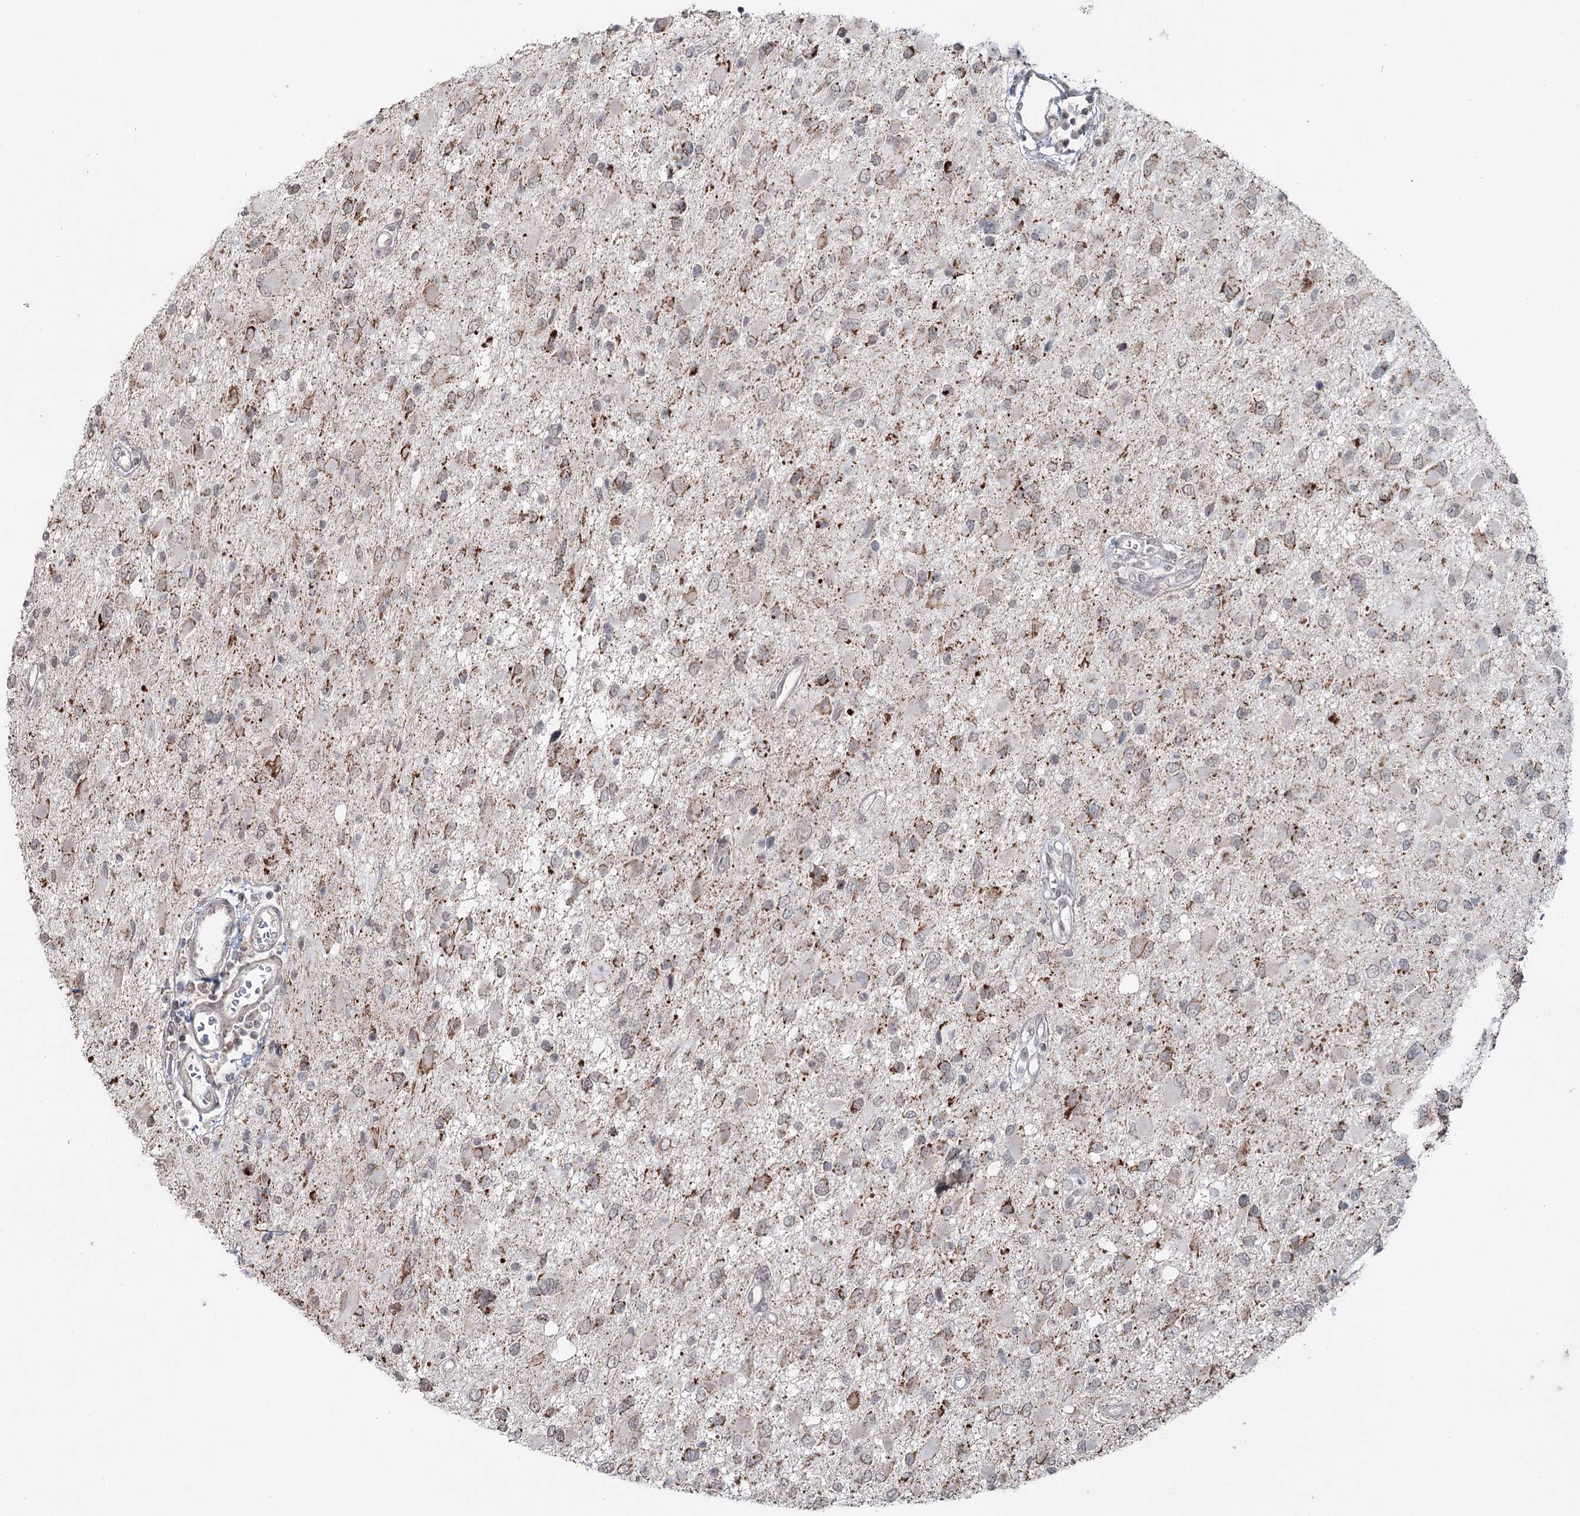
{"staining": {"intensity": "moderate", "quantity": "25%-75%", "location": "cytoplasmic/membranous"}, "tissue": "glioma", "cell_type": "Tumor cells", "image_type": "cancer", "snomed": [{"axis": "morphology", "description": "Glioma, malignant, High grade"}, {"axis": "topography", "description": "Brain"}], "caption": "Brown immunohistochemical staining in human malignant glioma (high-grade) reveals moderate cytoplasmic/membranous staining in about 25%-75% of tumor cells.", "gene": "PDHX", "patient": {"sex": "male", "age": 53}}